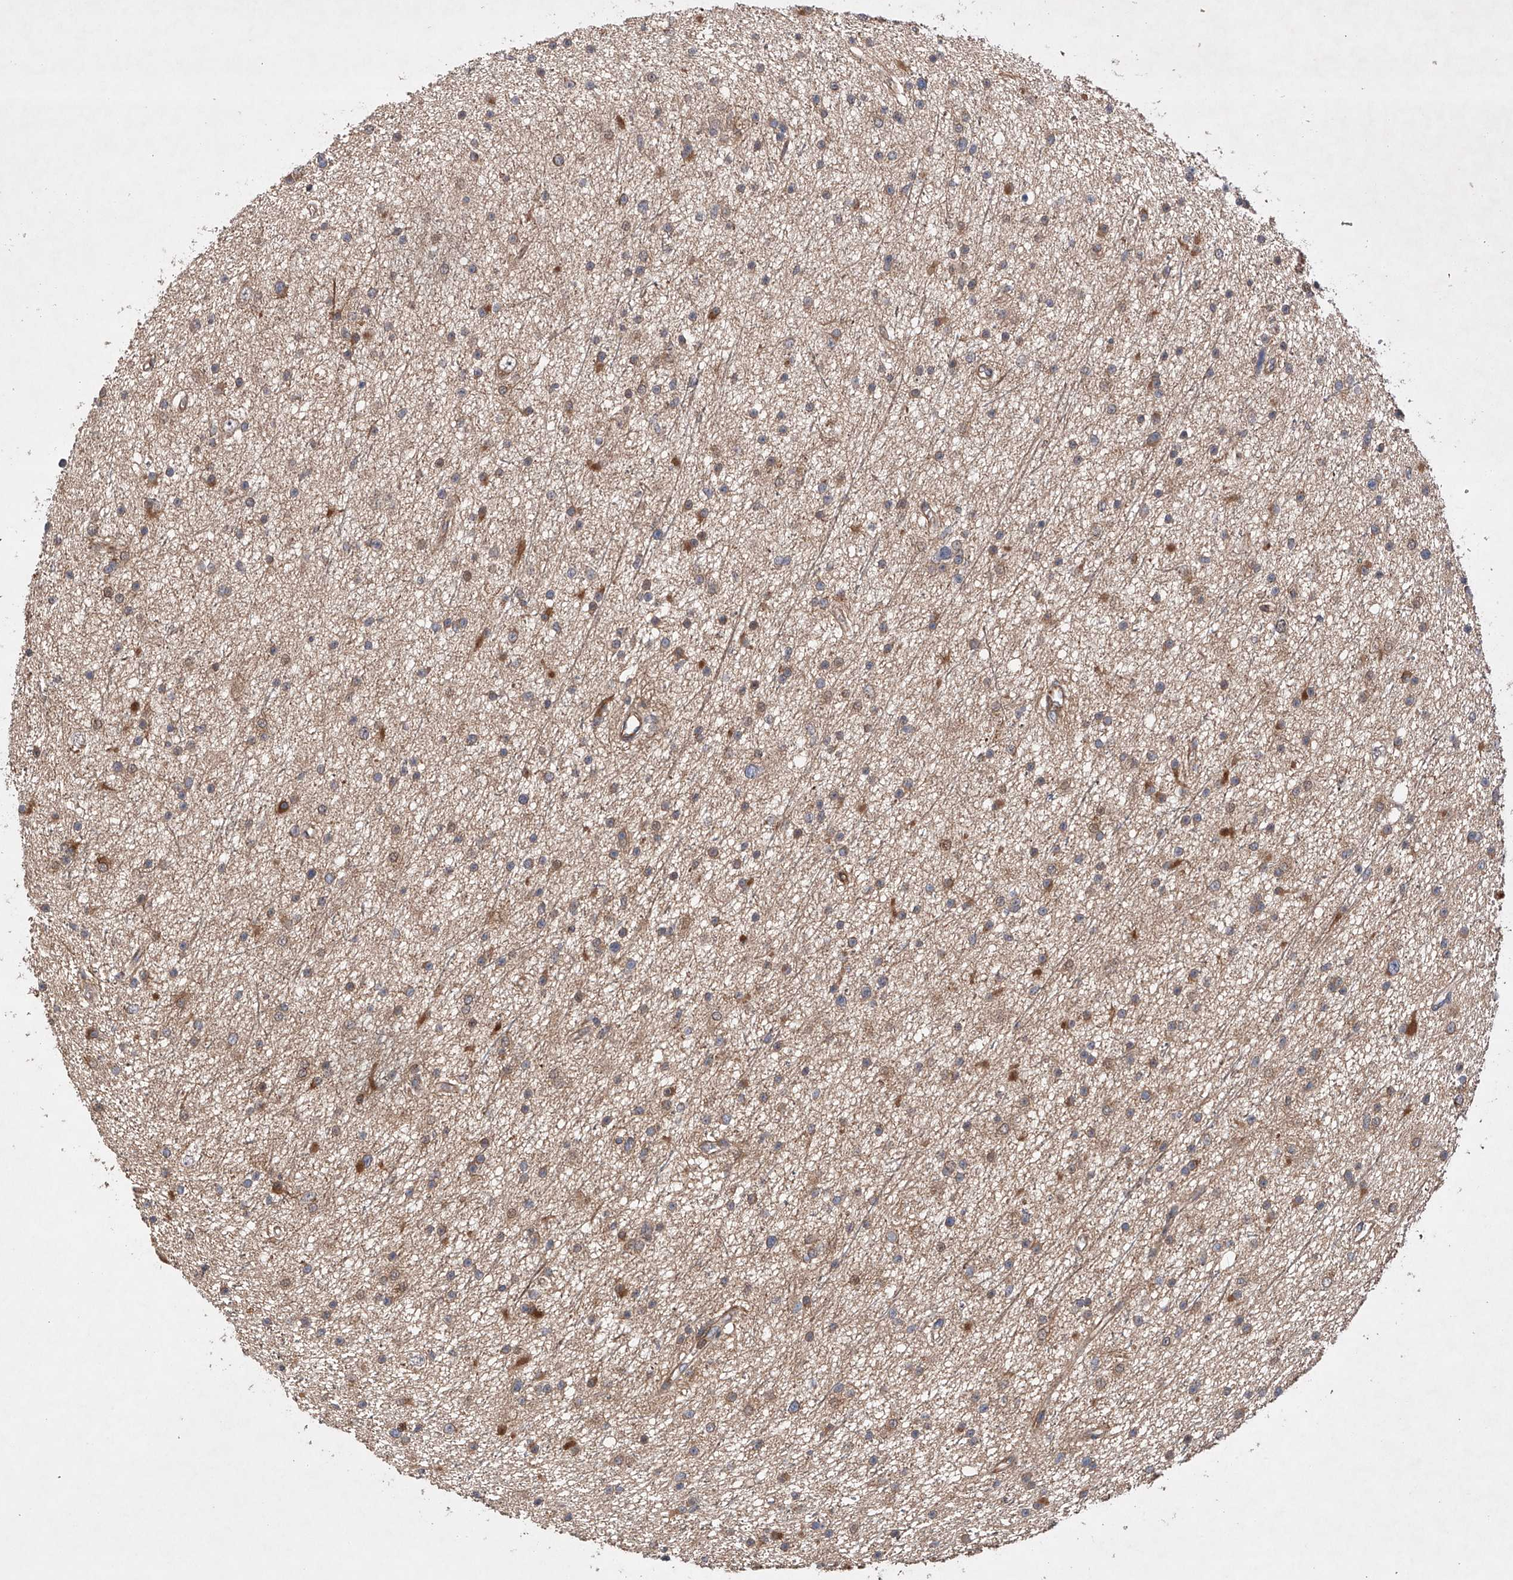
{"staining": {"intensity": "moderate", "quantity": "25%-75%", "location": "cytoplasmic/membranous"}, "tissue": "glioma", "cell_type": "Tumor cells", "image_type": "cancer", "snomed": [{"axis": "morphology", "description": "Glioma, malignant, Low grade"}, {"axis": "topography", "description": "Cerebral cortex"}], "caption": "Glioma stained for a protein reveals moderate cytoplasmic/membranous positivity in tumor cells.", "gene": "TIMM23", "patient": {"sex": "female", "age": 39}}